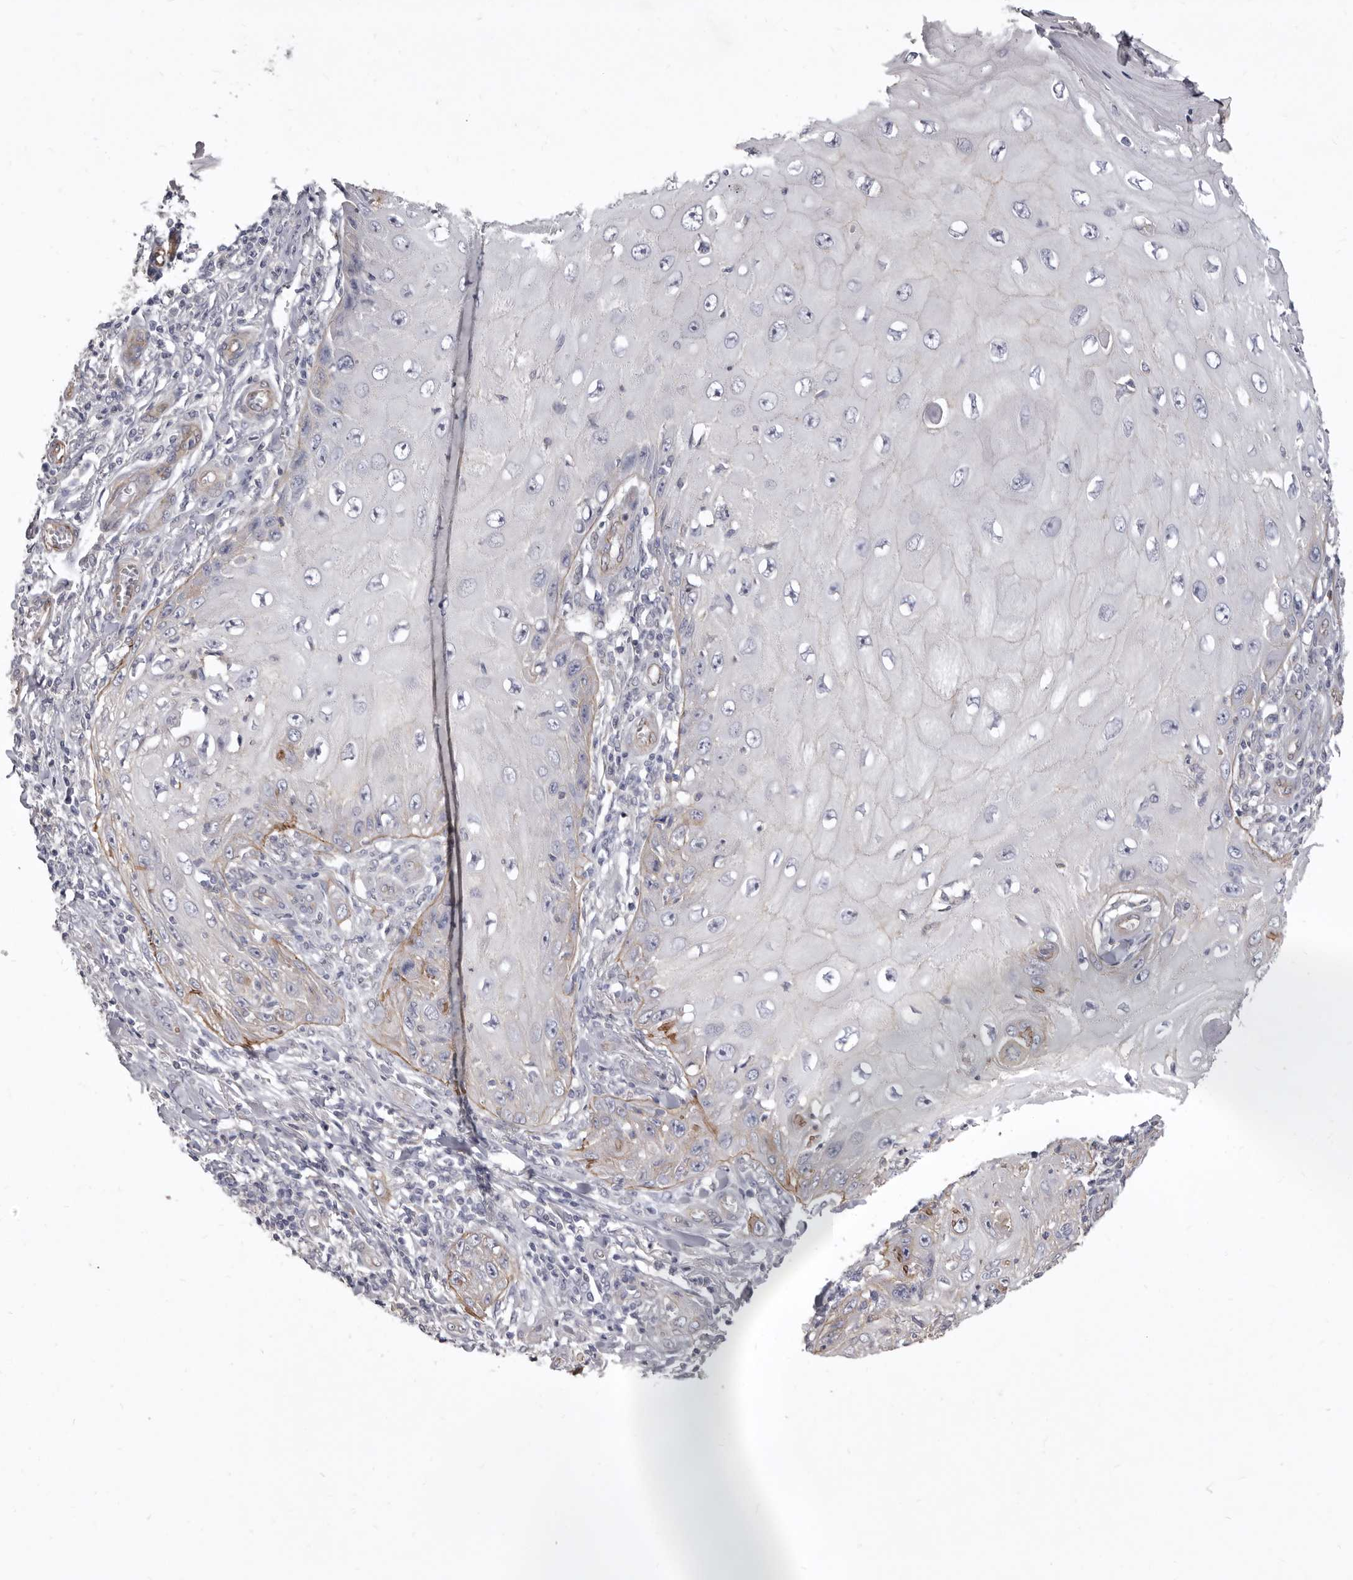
{"staining": {"intensity": "negative", "quantity": "none", "location": "none"}, "tissue": "skin cancer", "cell_type": "Tumor cells", "image_type": "cancer", "snomed": [{"axis": "morphology", "description": "Squamous cell carcinoma, NOS"}, {"axis": "topography", "description": "Skin"}], "caption": "Protein analysis of skin cancer exhibits no significant expression in tumor cells.", "gene": "P2RX6", "patient": {"sex": "female", "age": 73}}